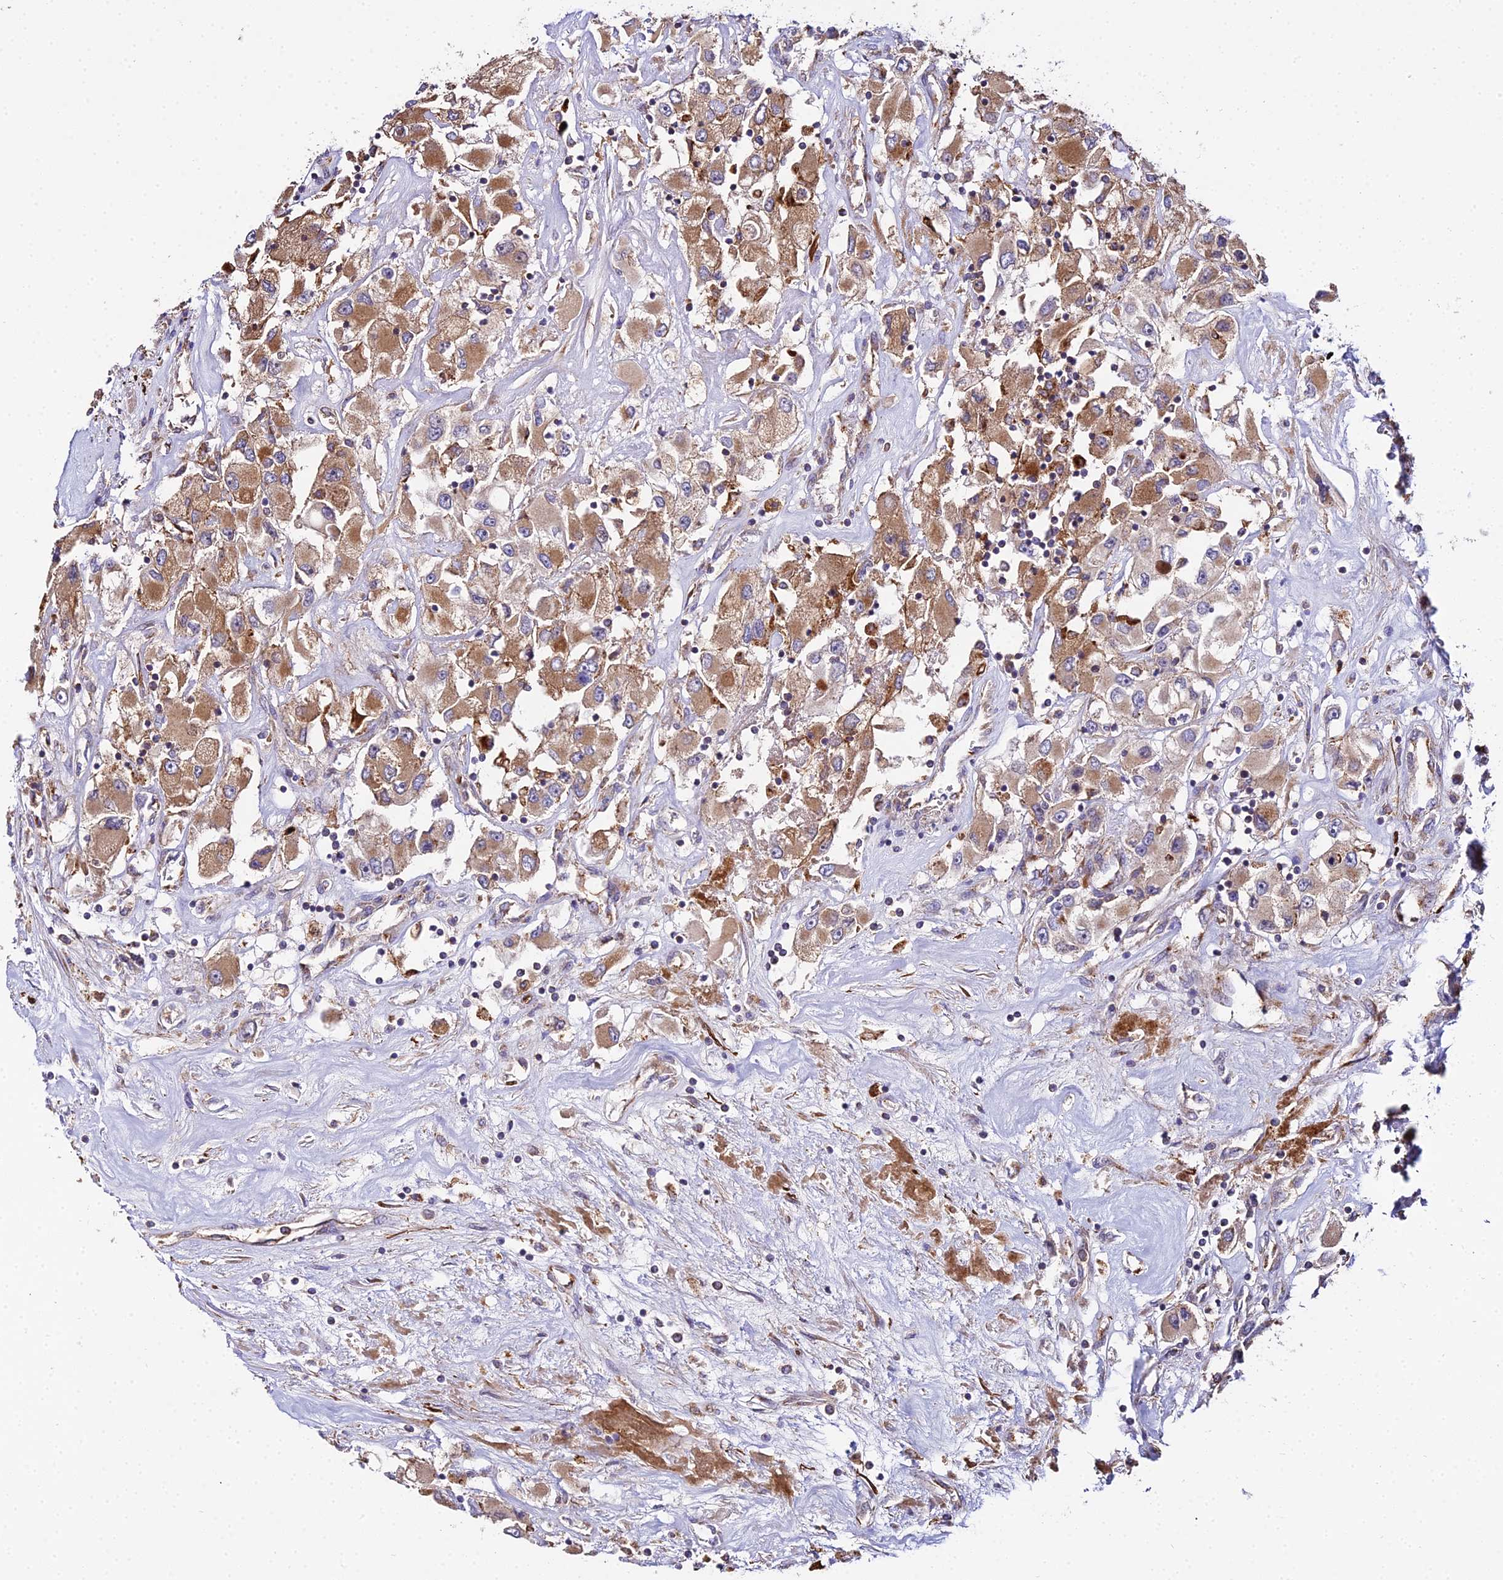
{"staining": {"intensity": "moderate", "quantity": ">75%", "location": "cytoplasmic/membranous"}, "tissue": "renal cancer", "cell_type": "Tumor cells", "image_type": "cancer", "snomed": [{"axis": "morphology", "description": "Adenocarcinoma, NOS"}, {"axis": "topography", "description": "Kidney"}], "caption": "The histopathology image exhibits staining of renal cancer (adenocarcinoma), revealing moderate cytoplasmic/membranous protein positivity (brown color) within tumor cells. The protein of interest is shown in brown color, while the nuclei are stained blue.", "gene": "PEX19", "patient": {"sex": "female", "age": 52}}